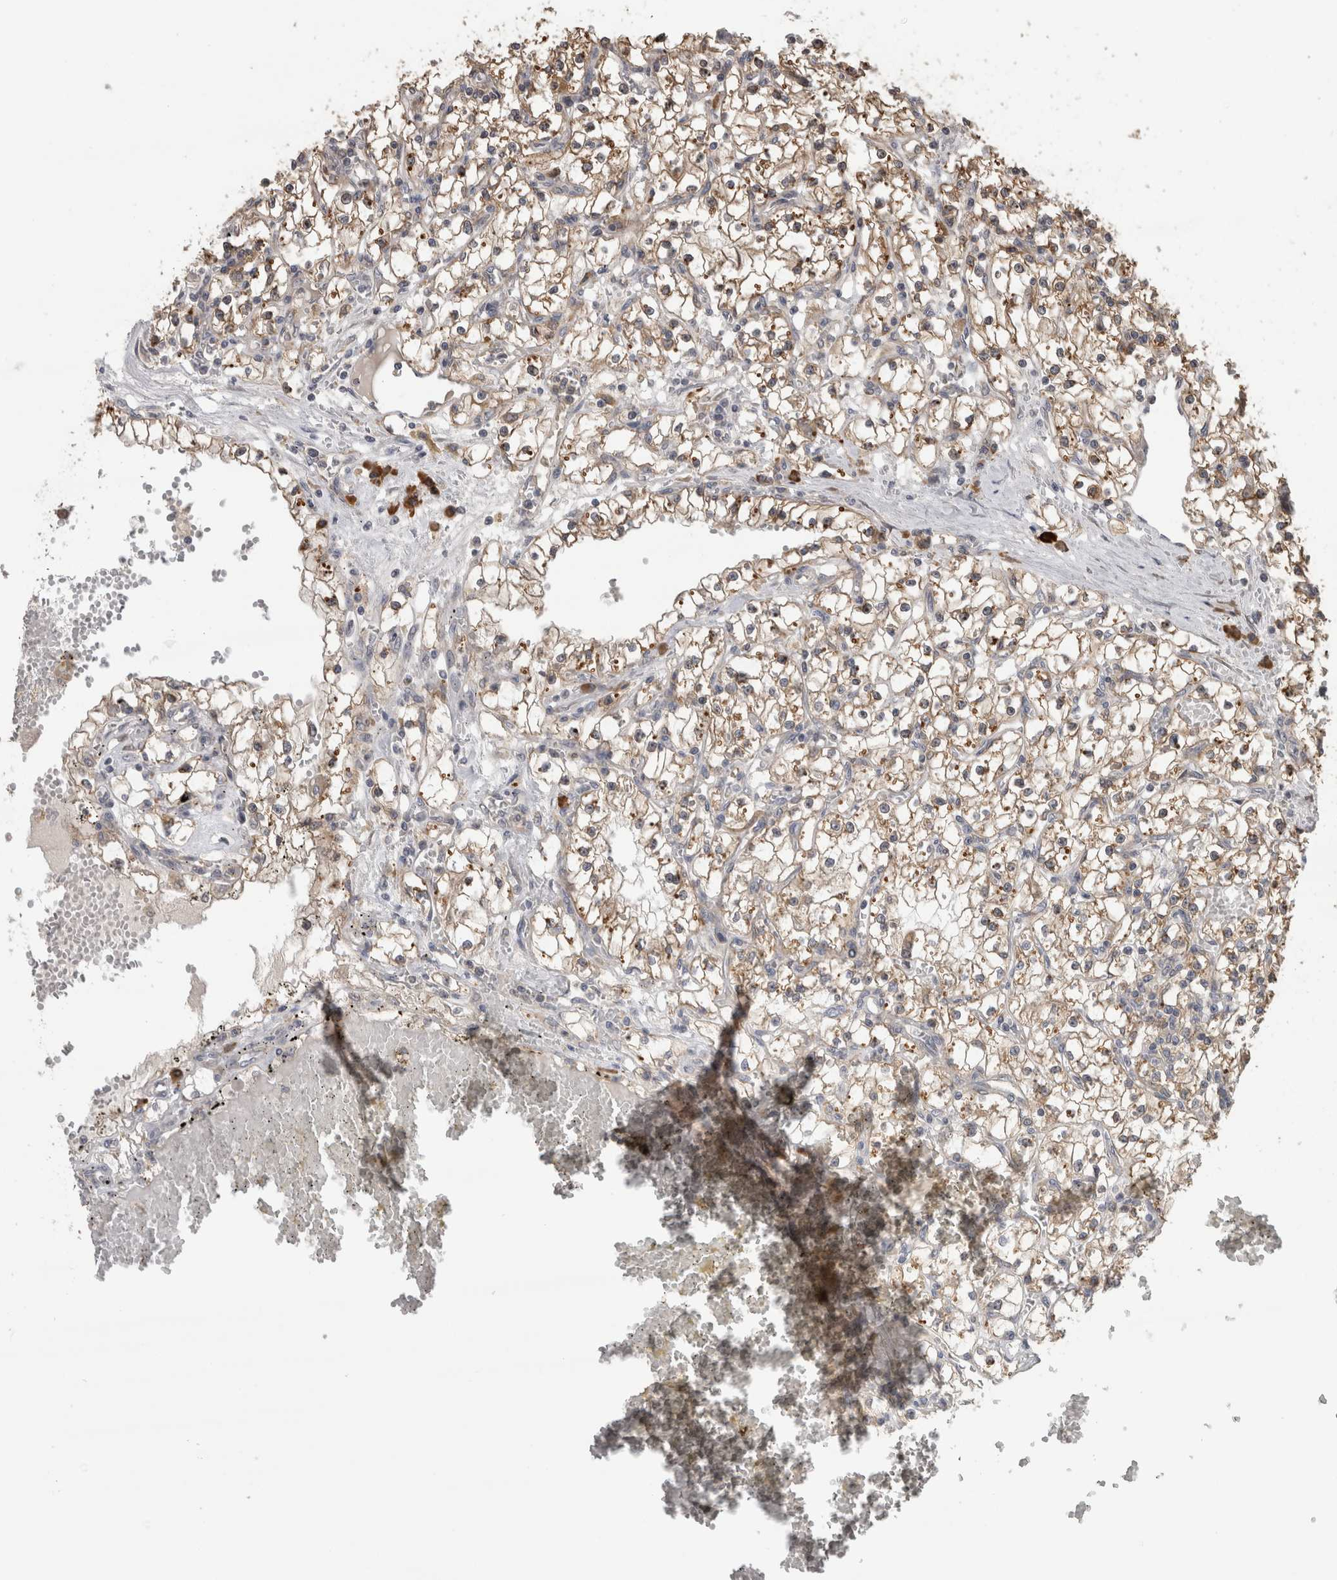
{"staining": {"intensity": "weak", "quantity": "25%-75%", "location": "cytoplasmic/membranous"}, "tissue": "renal cancer", "cell_type": "Tumor cells", "image_type": "cancer", "snomed": [{"axis": "morphology", "description": "Adenocarcinoma, NOS"}, {"axis": "topography", "description": "Kidney"}], "caption": "Brown immunohistochemical staining in renal cancer (adenocarcinoma) displays weak cytoplasmic/membranous positivity in about 25%-75% of tumor cells. Immunohistochemistry (ihc) stains the protein in brown and the nuclei are stained blue.", "gene": "TBCE", "patient": {"sex": "male", "age": 56}}